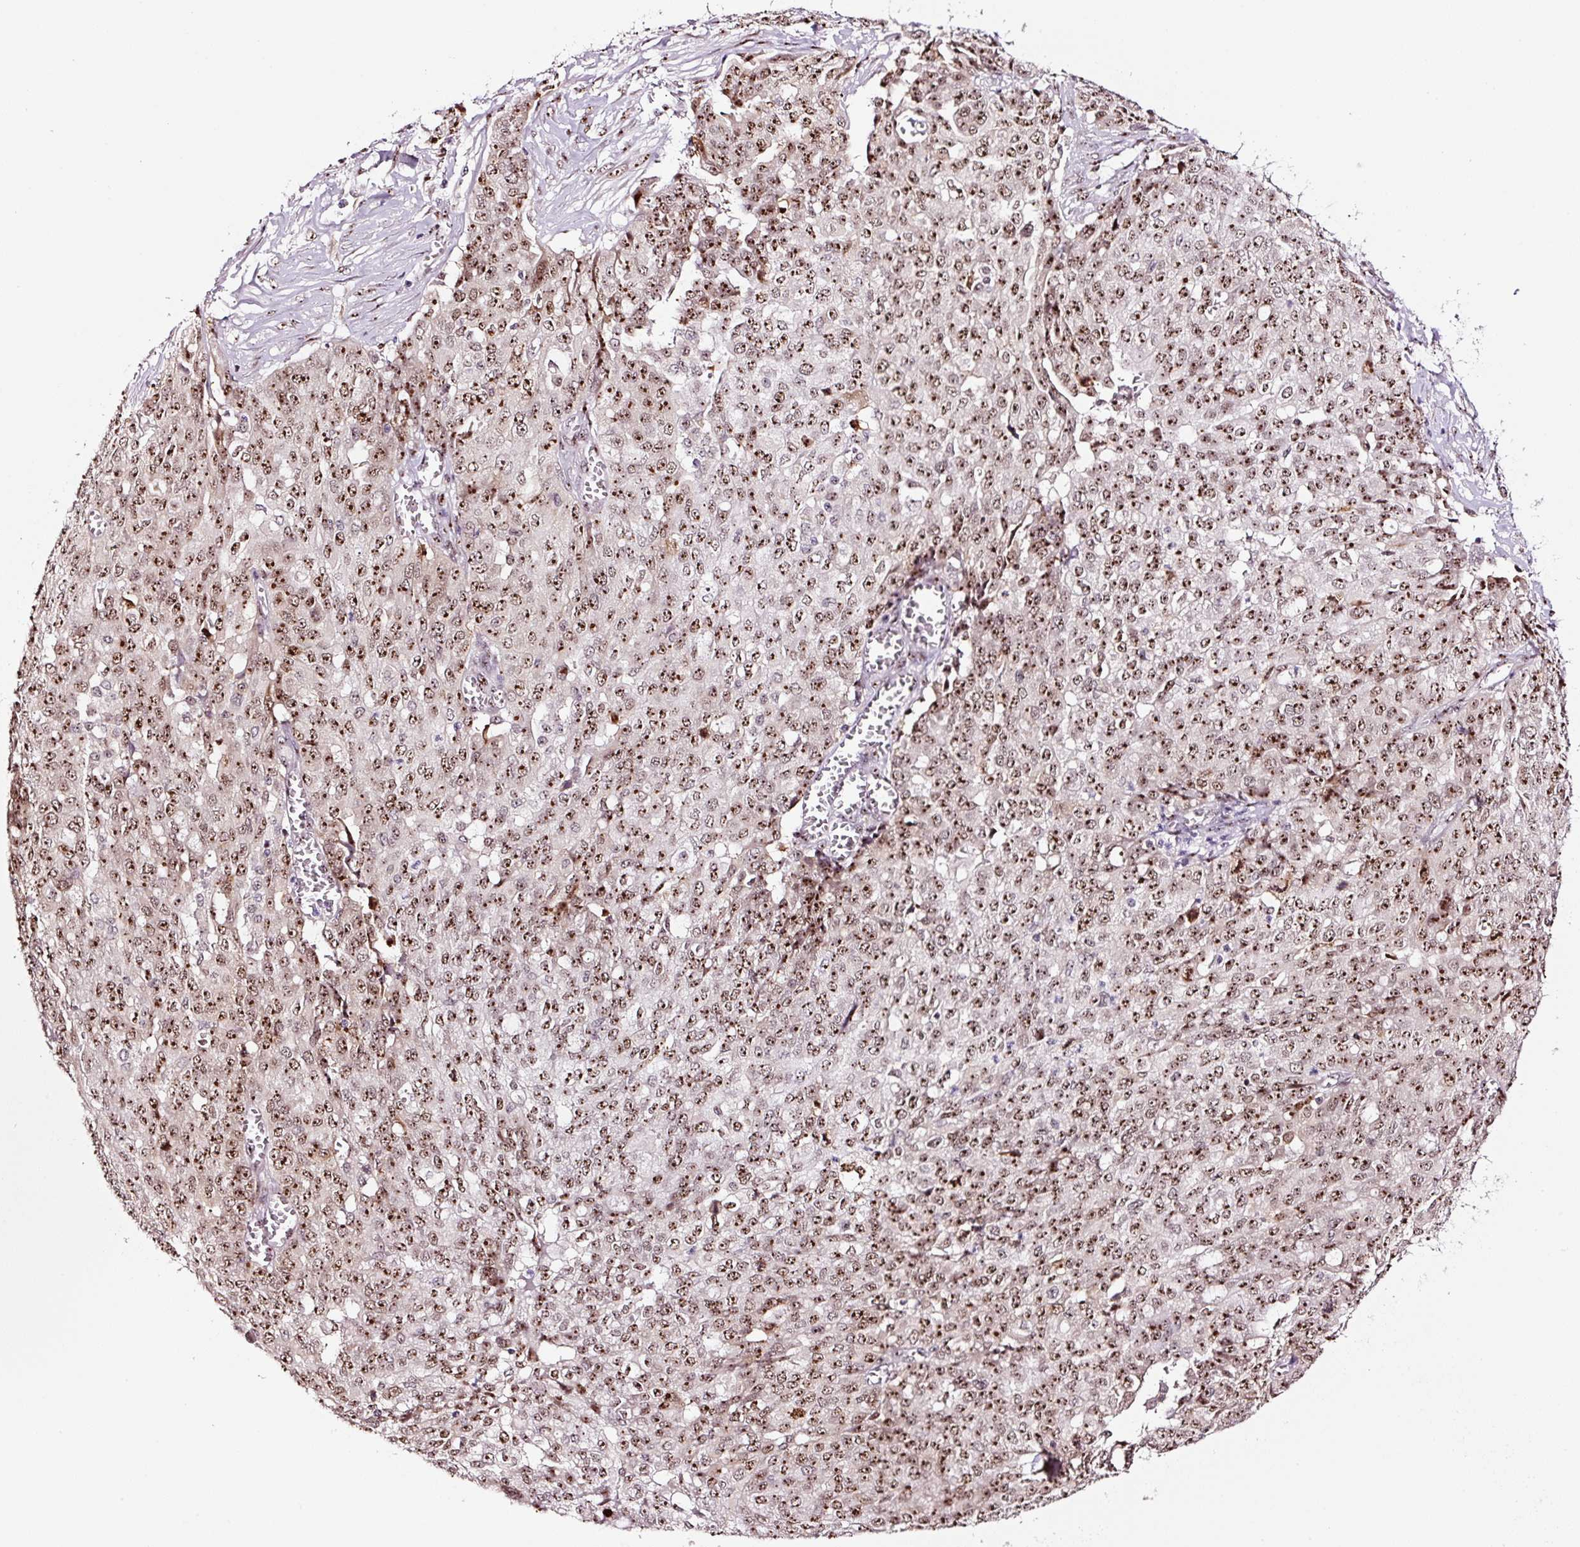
{"staining": {"intensity": "strong", "quantity": ">75%", "location": "nuclear"}, "tissue": "ovarian cancer", "cell_type": "Tumor cells", "image_type": "cancer", "snomed": [{"axis": "morphology", "description": "Cystadenocarcinoma, serous, NOS"}, {"axis": "topography", "description": "Soft tissue"}, {"axis": "topography", "description": "Ovary"}], "caption": "This histopathology image reveals immunohistochemistry staining of serous cystadenocarcinoma (ovarian), with high strong nuclear expression in about >75% of tumor cells.", "gene": "GNL3", "patient": {"sex": "female", "age": 57}}